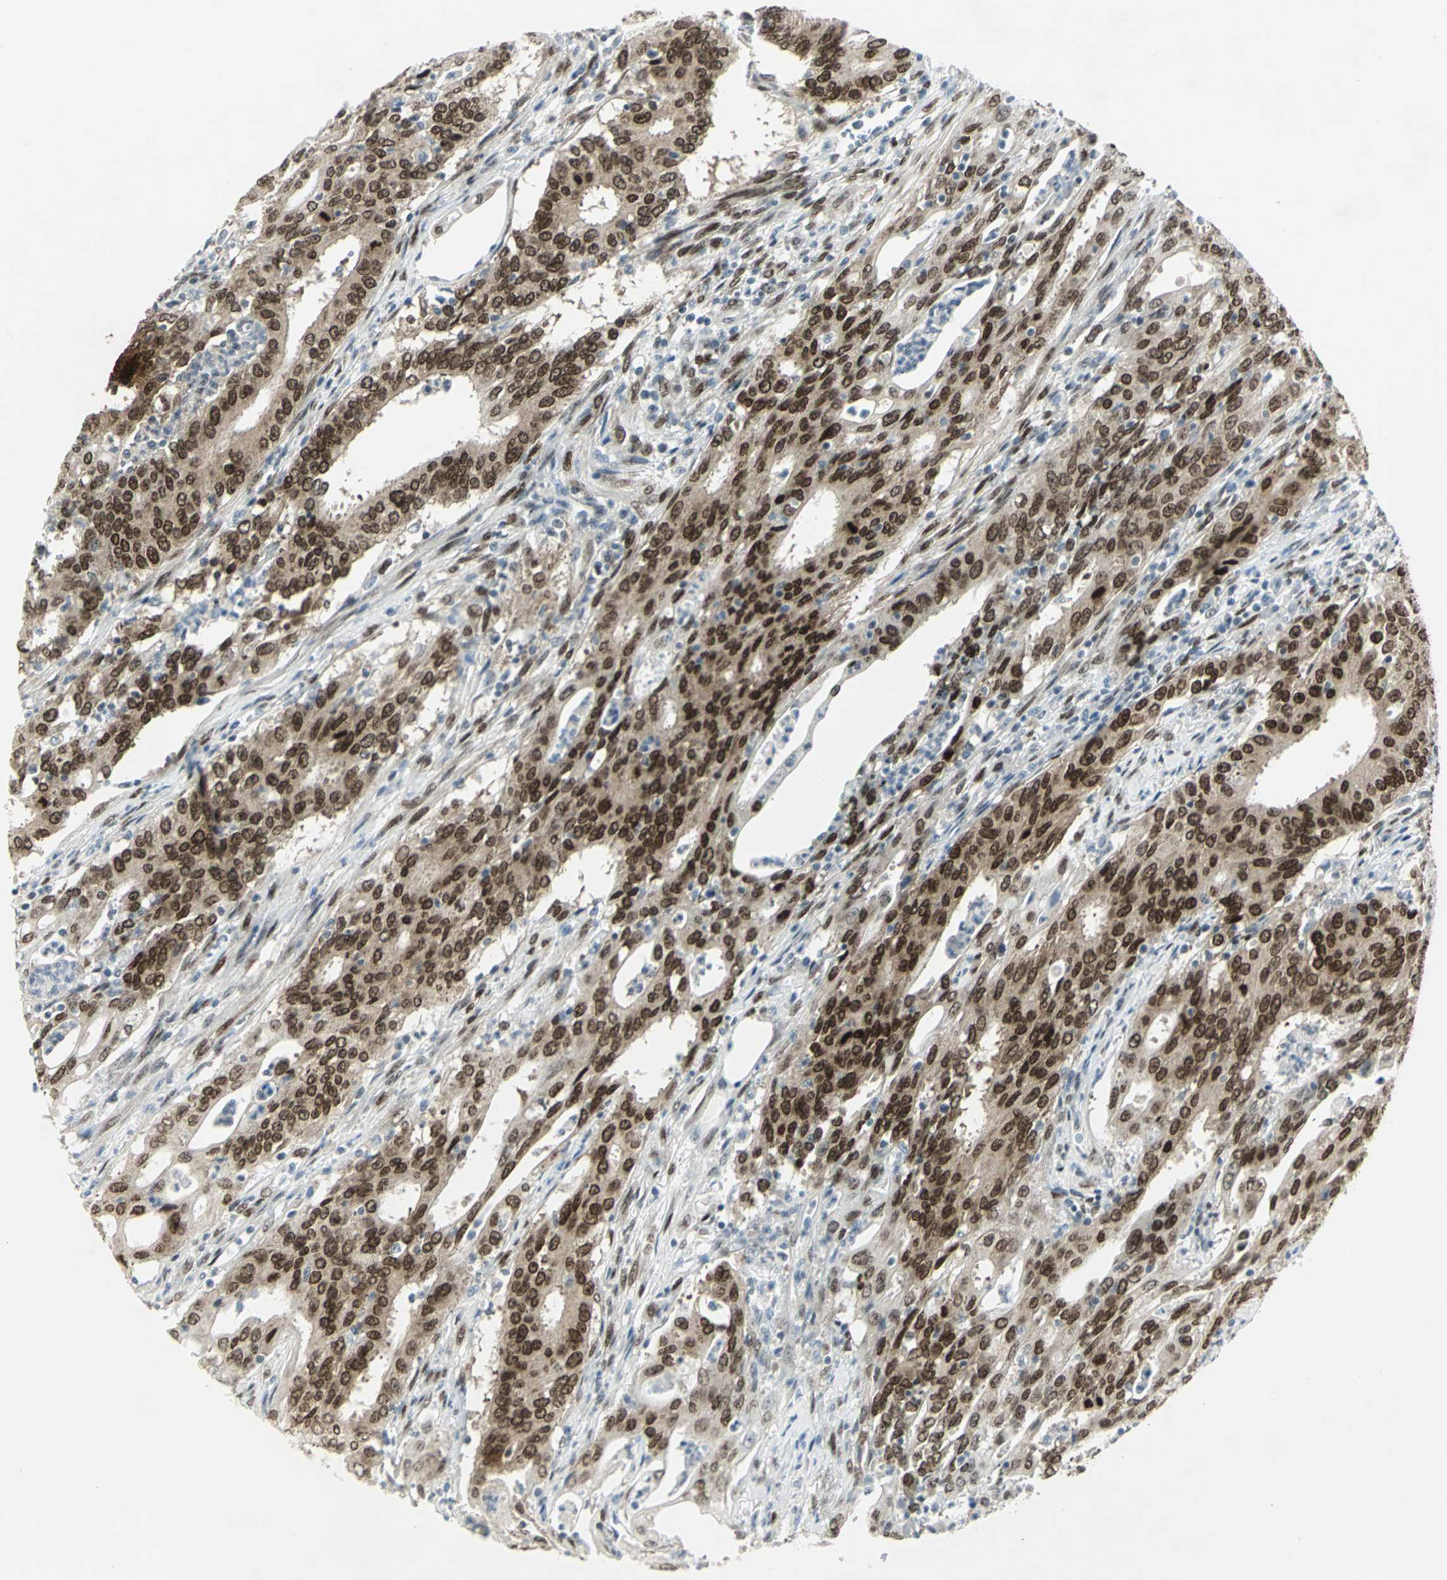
{"staining": {"intensity": "strong", "quantity": ">75%", "location": "nuclear"}, "tissue": "cervical cancer", "cell_type": "Tumor cells", "image_type": "cancer", "snomed": [{"axis": "morphology", "description": "Adenocarcinoma, NOS"}, {"axis": "topography", "description": "Cervix"}], "caption": "This is an image of IHC staining of adenocarcinoma (cervical), which shows strong staining in the nuclear of tumor cells.", "gene": "MEIS2", "patient": {"sex": "female", "age": 44}}